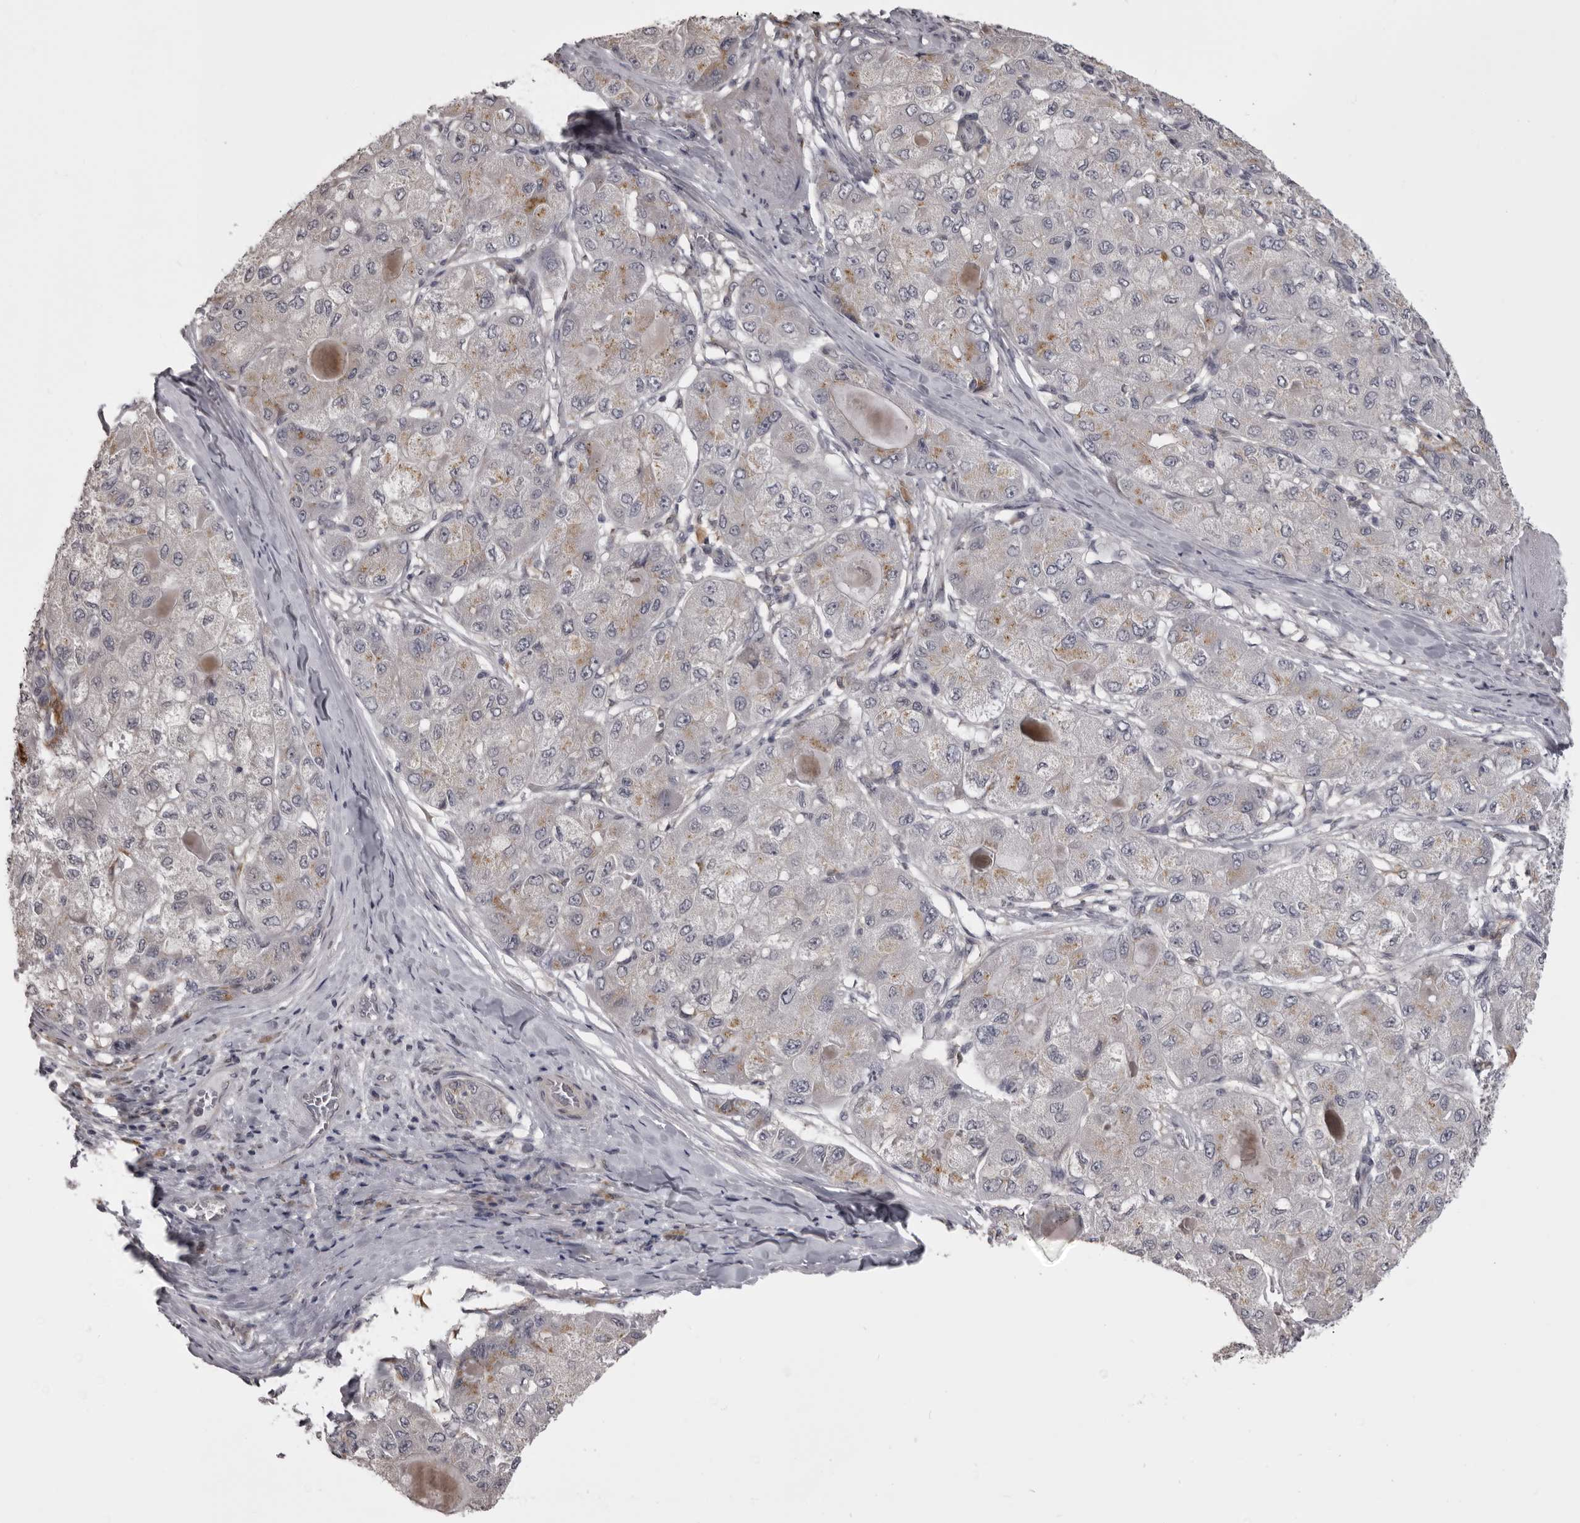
{"staining": {"intensity": "weak", "quantity": "25%-75%", "location": "cytoplasmic/membranous"}, "tissue": "liver cancer", "cell_type": "Tumor cells", "image_type": "cancer", "snomed": [{"axis": "morphology", "description": "Carcinoma, Hepatocellular, NOS"}, {"axis": "topography", "description": "Liver"}], "caption": "A low amount of weak cytoplasmic/membranous staining is appreciated in about 25%-75% of tumor cells in liver cancer (hepatocellular carcinoma) tissue.", "gene": "NCEH1", "patient": {"sex": "male", "age": 80}}